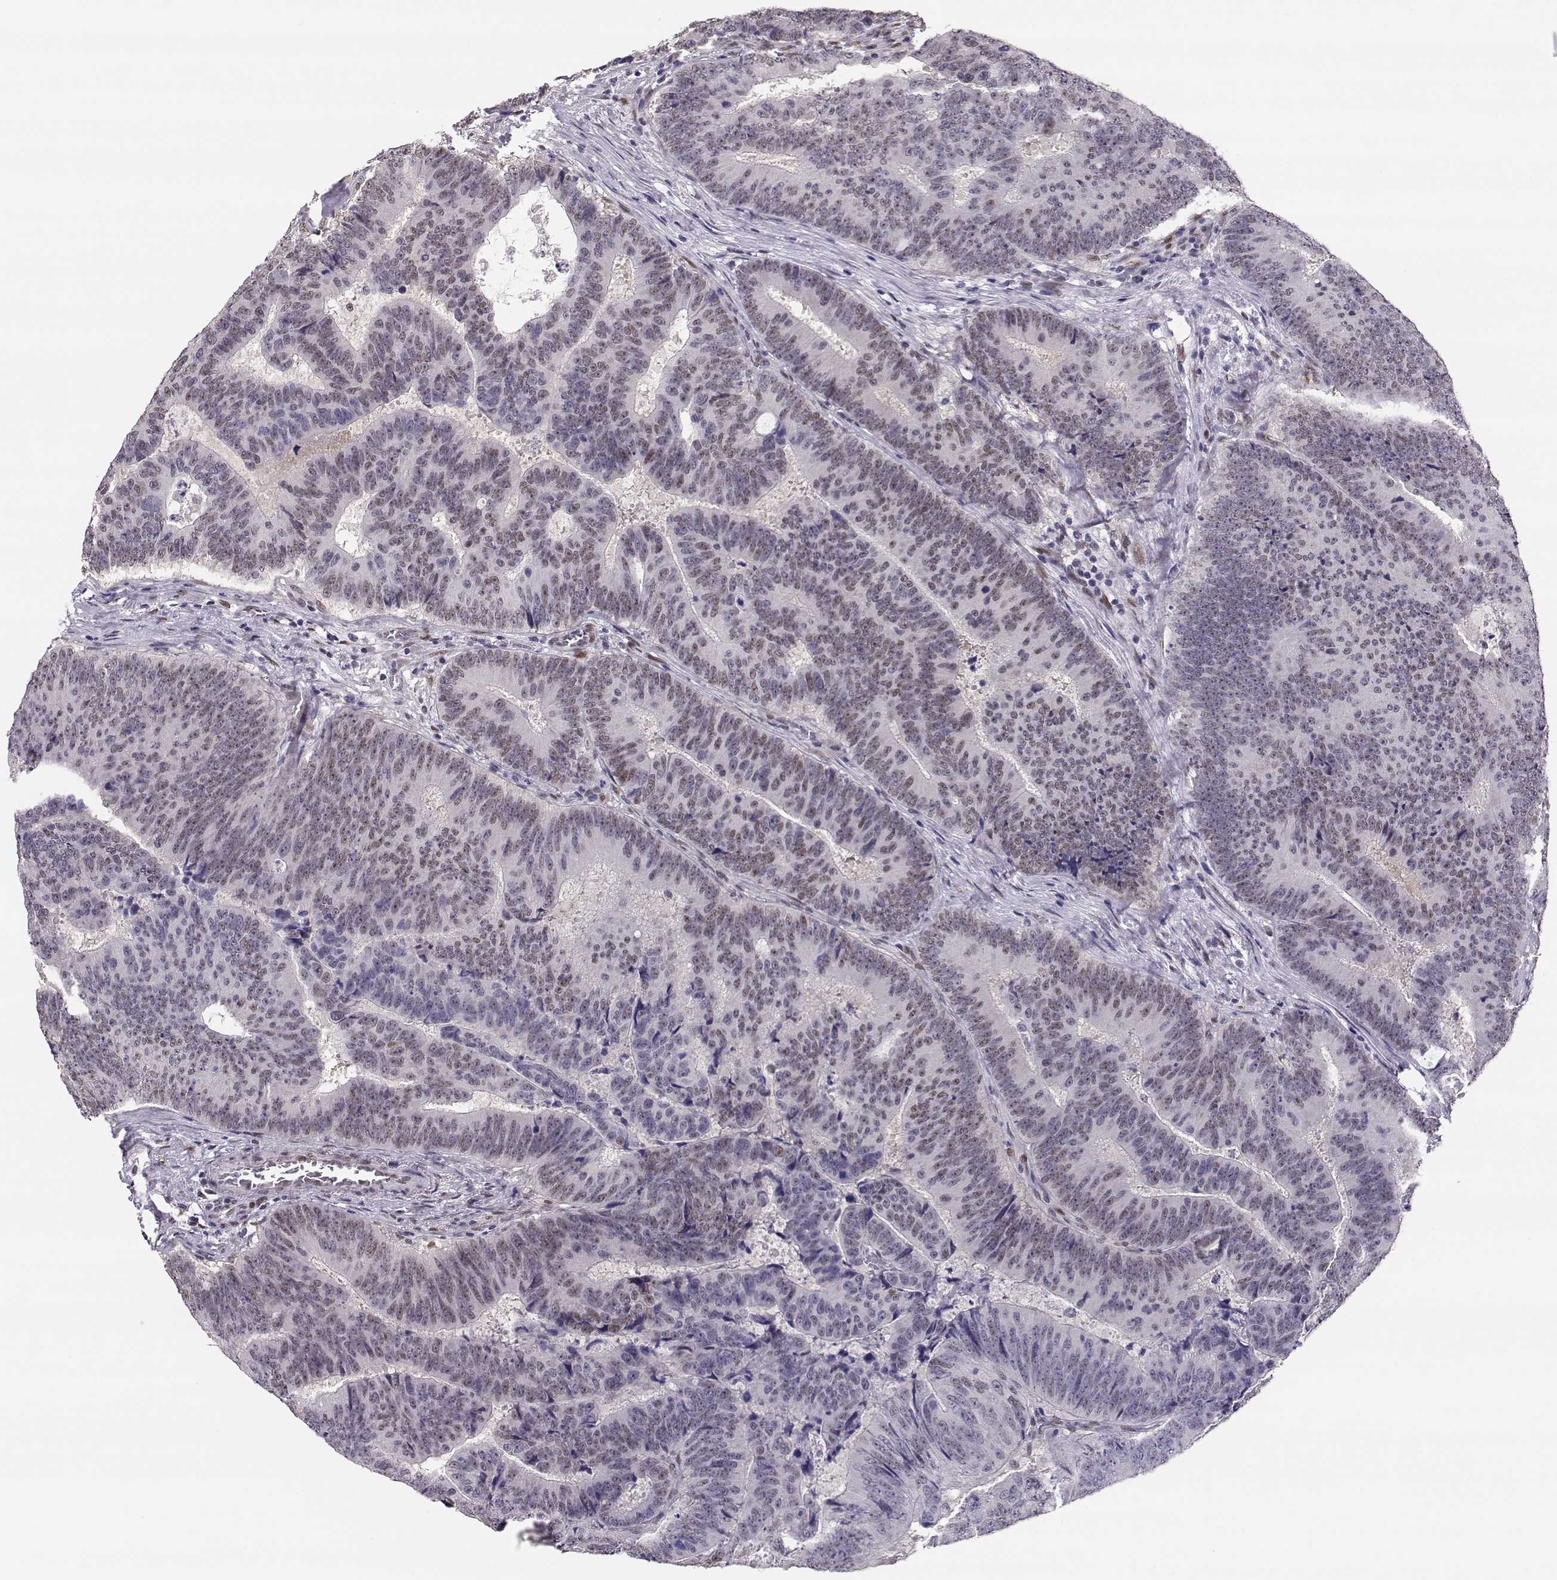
{"staining": {"intensity": "weak", "quantity": "25%-75%", "location": "nuclear"}, "tissue": "colorectal cancer", "cell_type": "Tumor cells", "image_type": "cancer", "snomed": [{"axis": "morphology", "description": "Adenocarcinoma, NOS"}, {"axis": "topography", "description": "Colon"}], "caption": "Protein expression analysis of human colorectal cancer (adenocarcinoma) reveals weak nuclear expression in about 25%-75% of tumor cells. (Brightfield microscopy of DAB IHC at high magnification).", "gene": "POLI", "patient": {"sex": "female", "age": 82}}